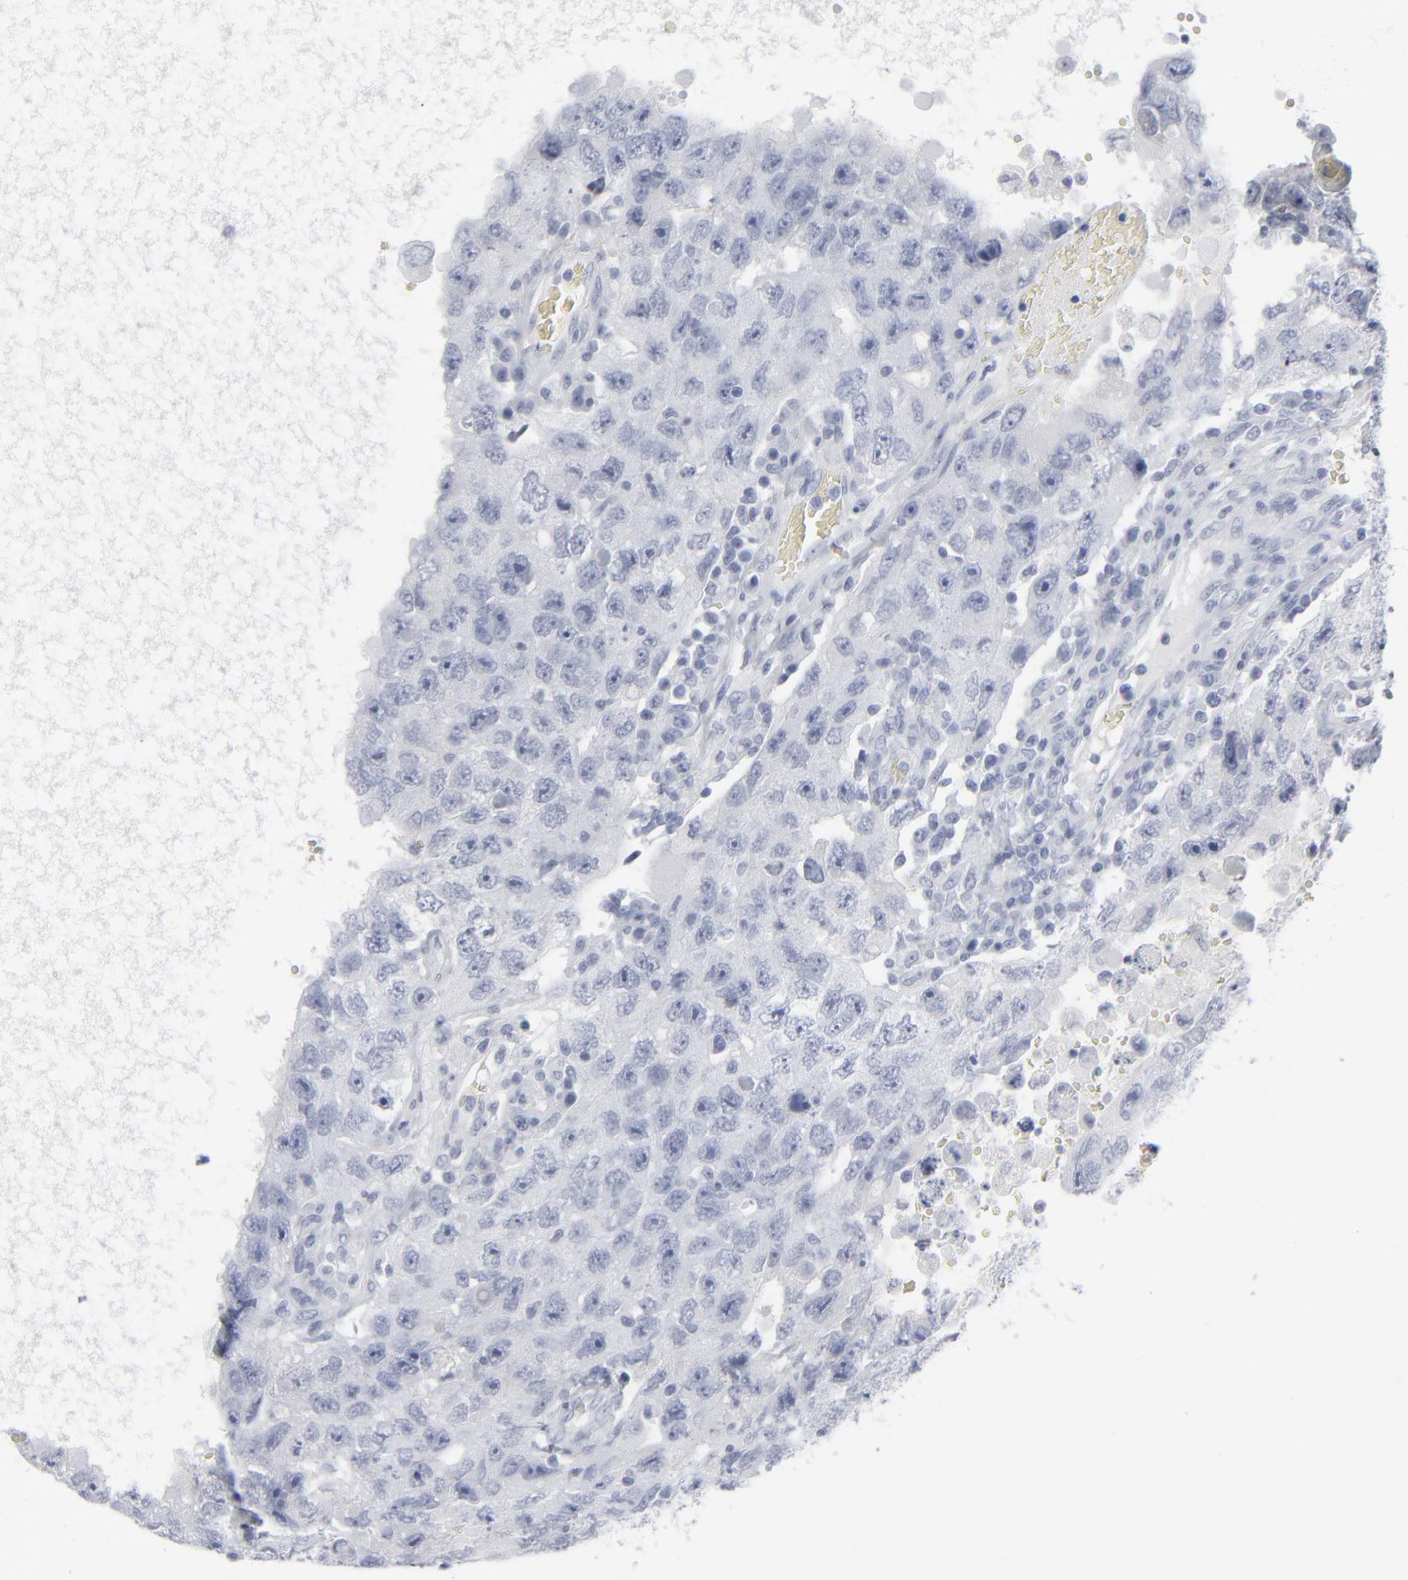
{"staining": {"intensity": "negative", "quantity": "none", "location": "none"}, "tissue": "testis cancer", "cell_type": "Tumor cells", "image_type": "cancer", "snomed": [{"axis": "morphology", "description": "Carcinoma, Embryonal, NOS"}, {"axis": "topography", "description": "Testis"}], "caption": "IHC histopathology image of neoplastic tissue: human testis cancer (embryonal carcinoma) stained with DAB displays no significant protein expression in tumor cells.", "gene": "MSLN", "patient": {"sex": "male", "age": 26}}